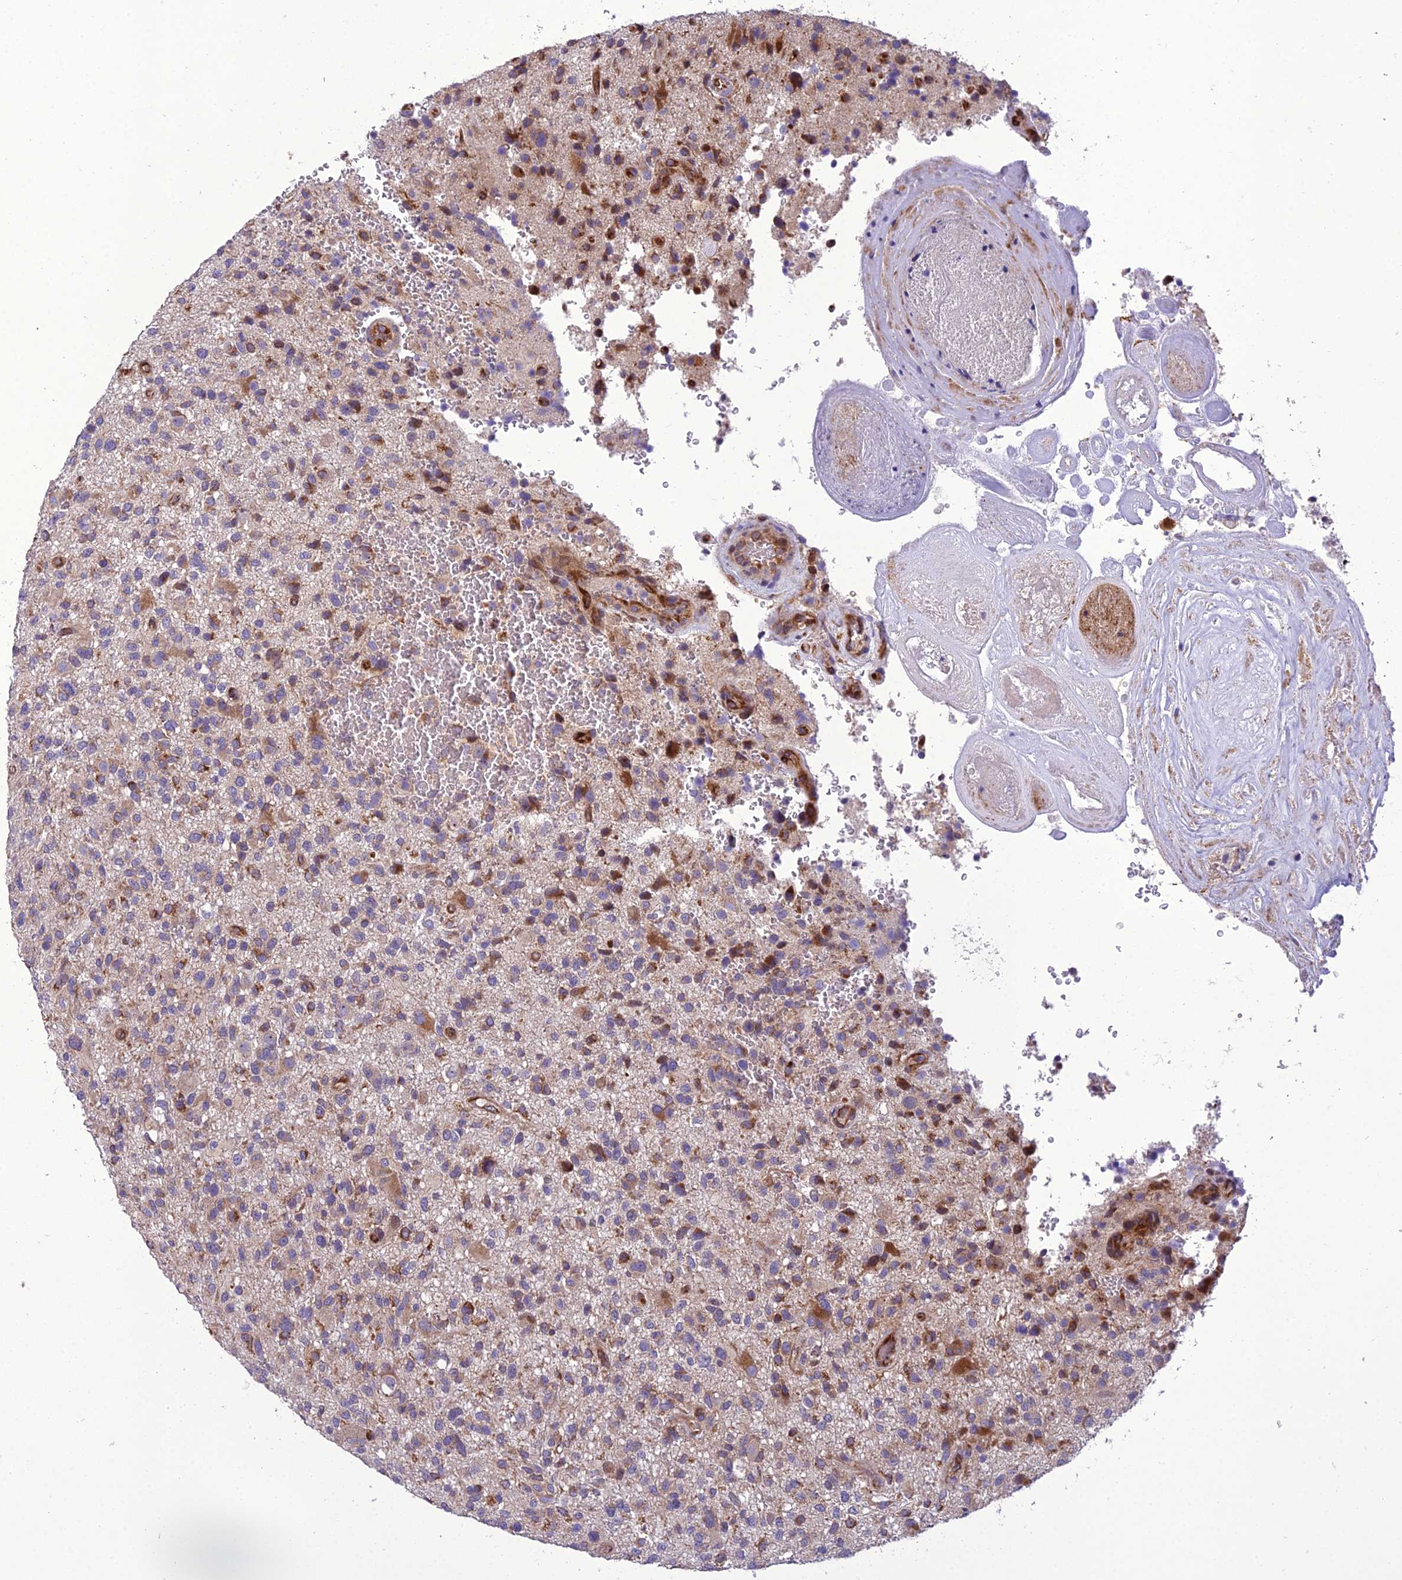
{"staining": {"intensity": "moderate", "quantity": "<25%", "location": "cytoplasmic/membranous"}, "tissue": "glioma", "cell_type": "Tumor cells", "image_type": "cancer", "snomed": [{"axis": "morphology", "description": "Glioma, malignant, High grade"}, {"axis": "topography", "description": "Brain"}], "caption": "Malignant glioma (high-grade) stained for a protein exhibits moderate cytoplasmic/membranous positivity in tumor cells. (DAB (3,3'-diaminobenzidine) IHC with brightfield microscopy, high magnification).", "gene": "GIMAP1", "patient": {"sex": "male", "age": 47}}